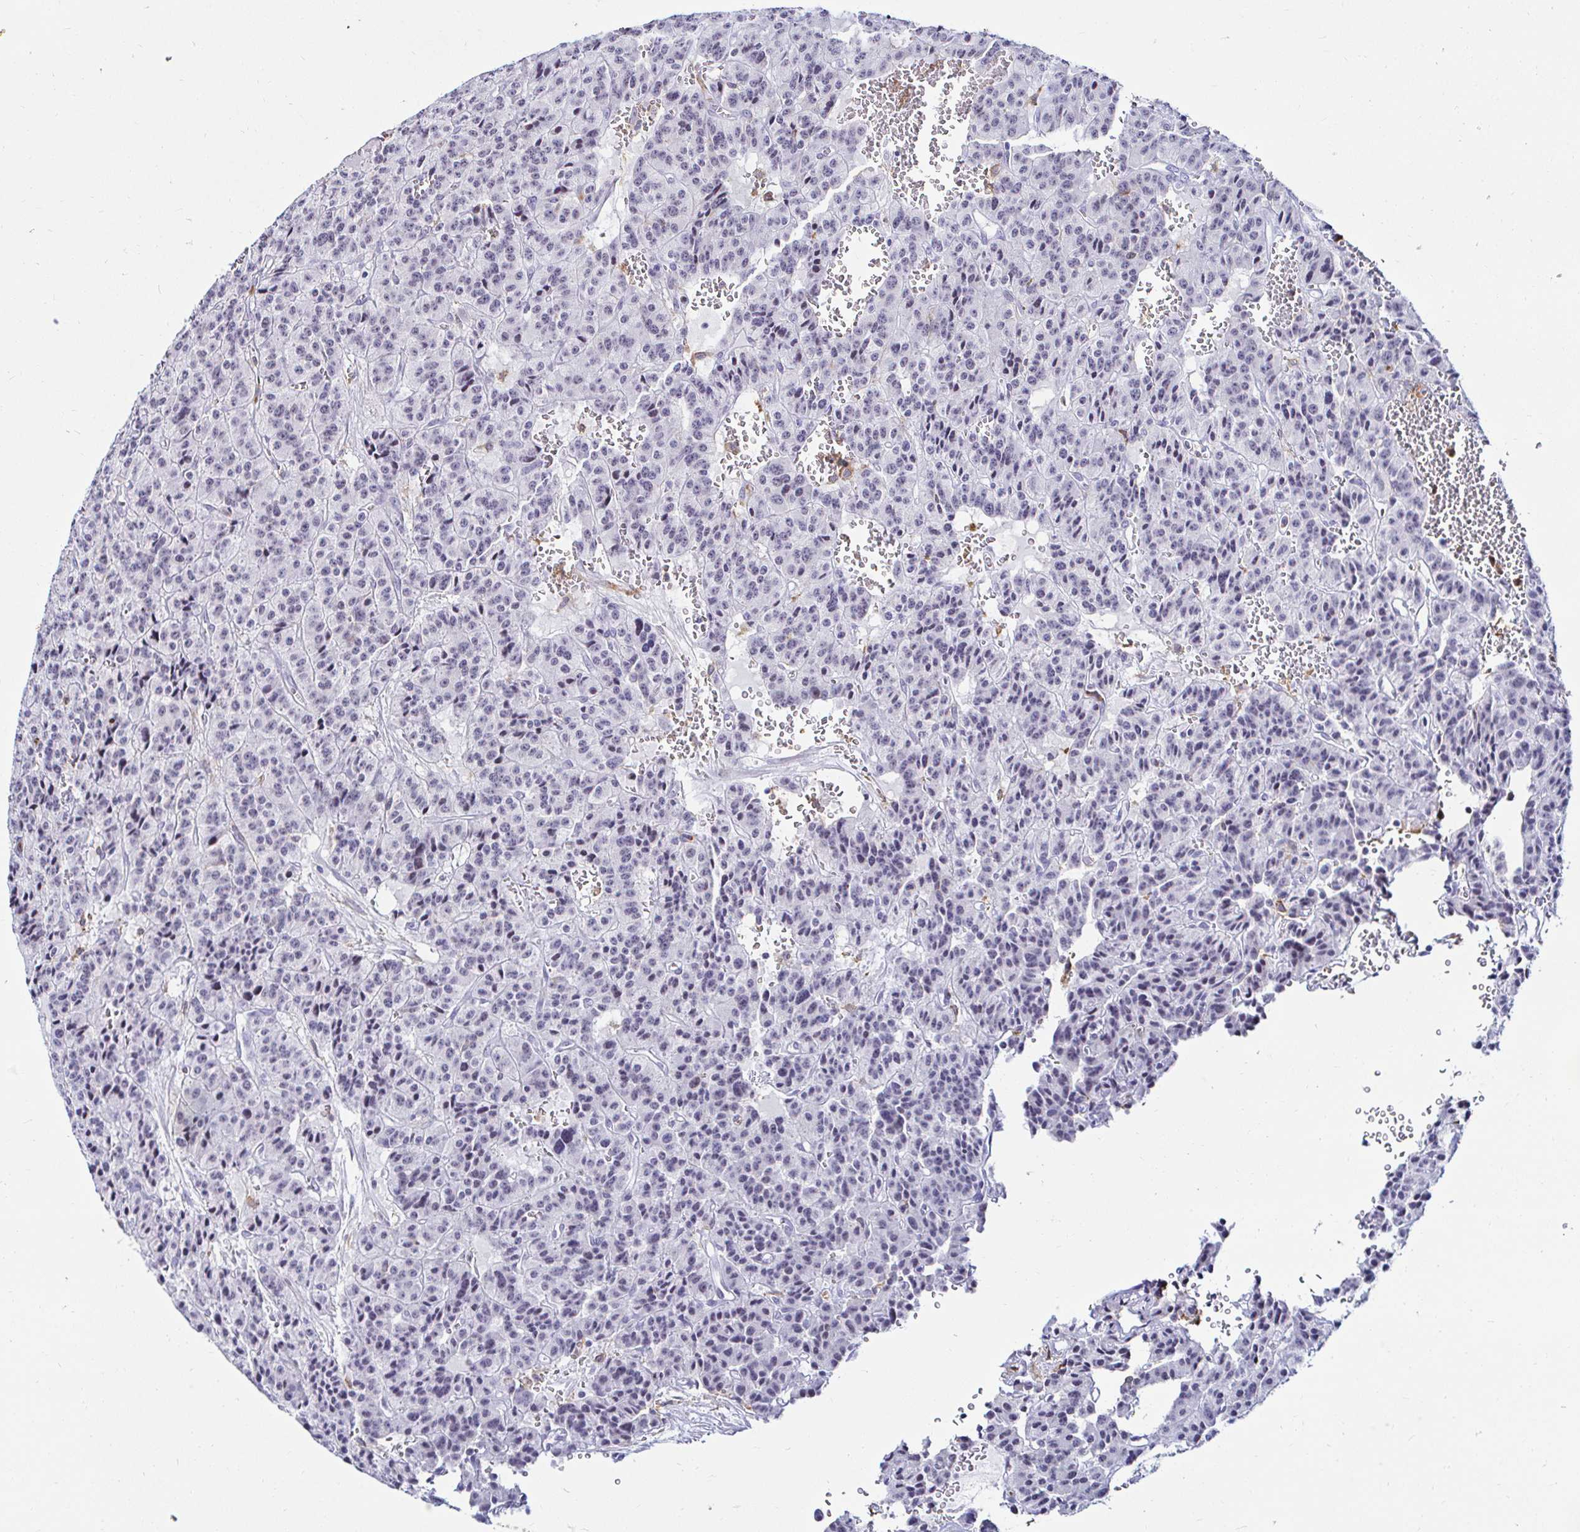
{"staining": {"intensity": "negative", "quantity": "none", "location": "none"}, "tissue": "carcinoid", "cell_type": "Tumor cells", "image_type": "cancer", "snomed": [{"axis": "morphology", "description": "Carcinoid, malignant, NOS"}, {"axis": "topography", "description": "Lung"}], "caption": "High power microscopy photomicrograph of an immunohistochemistry (IHC) photomicrograph of carcinoid (malignant), revealing no significant expression in tumor cells.", "gene": "CYBB", "patient": {"sex": "female", "age": 71}}